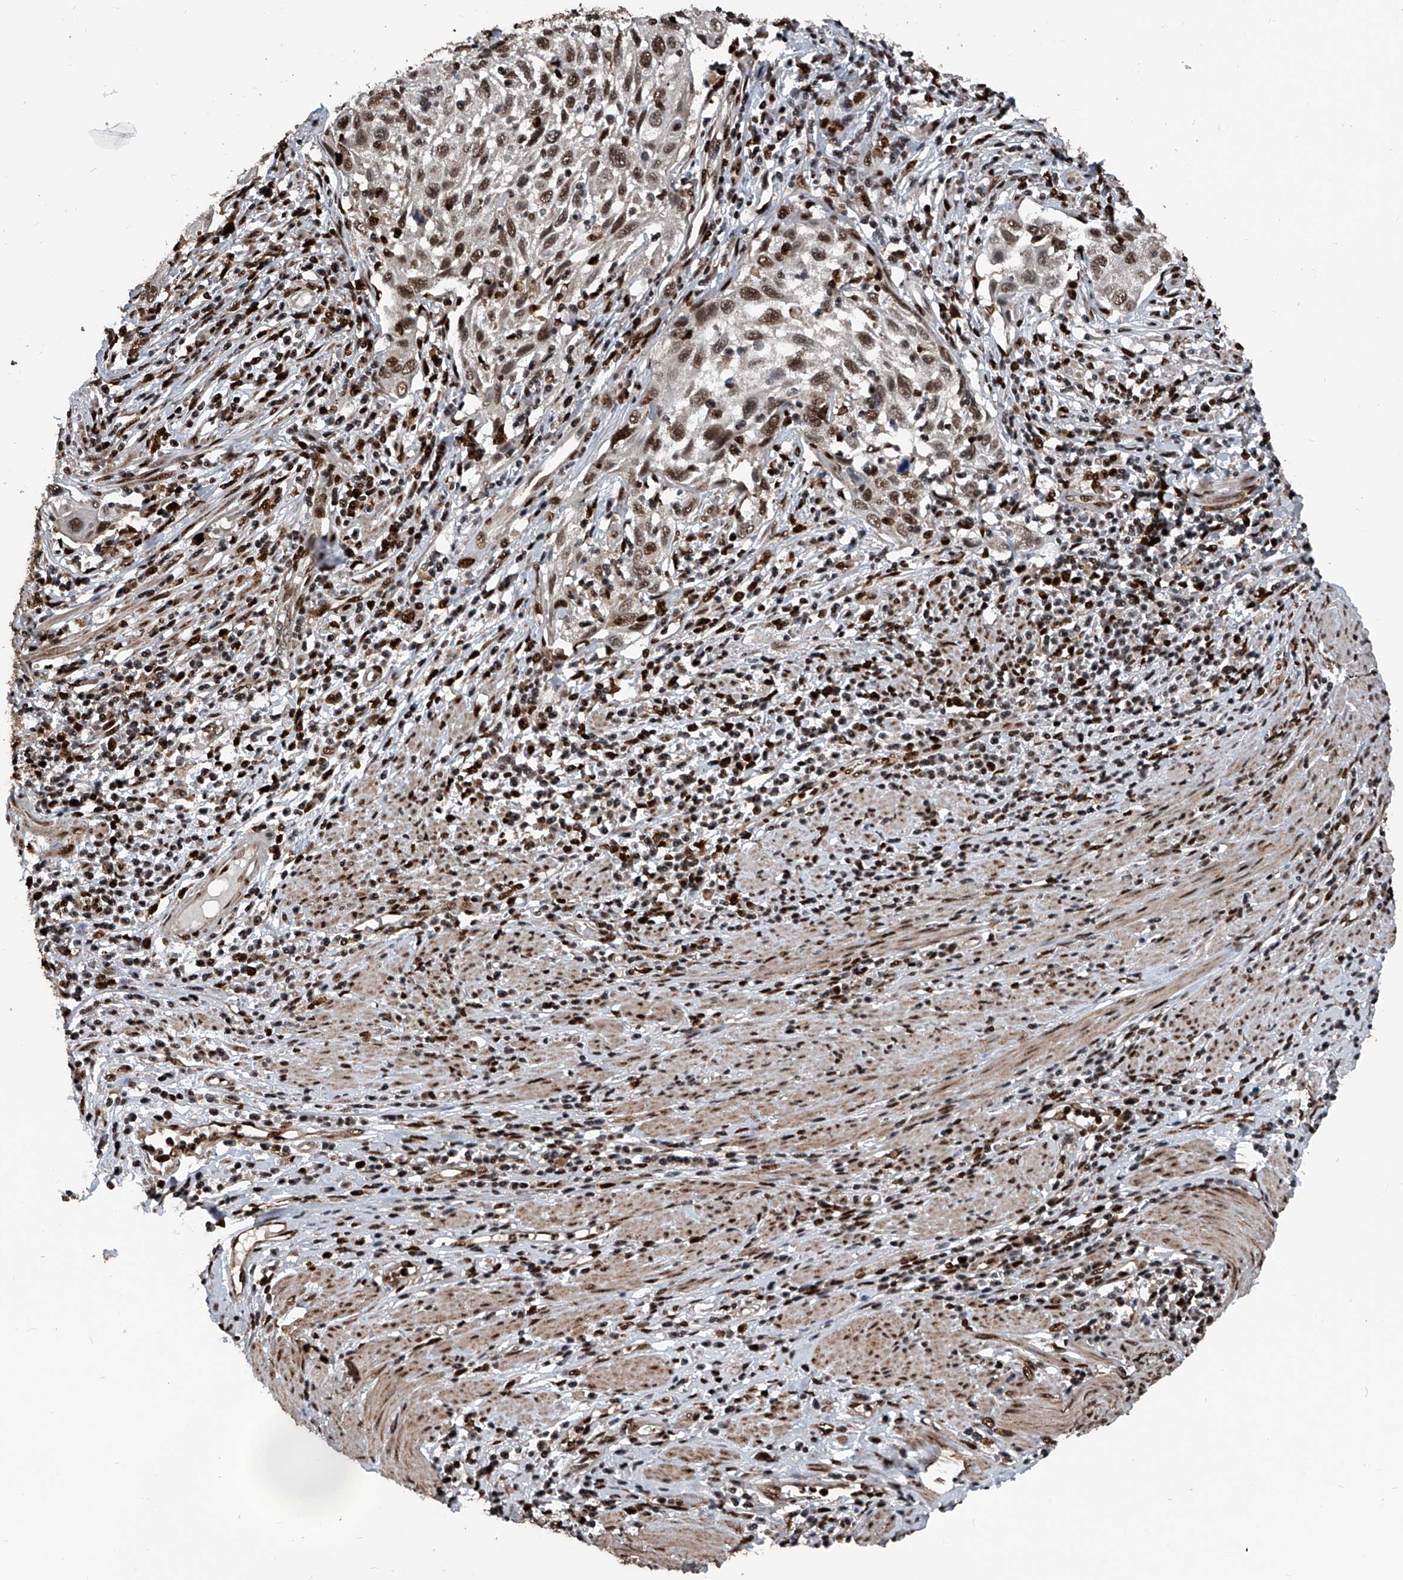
{"staining": {"intensity": "moderate", "quantity": ">75%", "location": "nuclear"}, "tissue": "cervical cancer", "cell_type": "Tumor cells", "image_type": "cancer", "snomed": [{"axis": "morphology", "description": "Squamous cell carcinoma, NOS"}, {"axis": "topography", "description": "Cervix"}], "caption": "Protein positivity by immunohistochemistry exhibits moderate nuclear expression in about >75% of tumor cells in cervical cancer (squamous cell carcinoma). Immunohistochemistry stains the protein of interest in brown and the nuclei are stained blue.", "gene": "FKBP5", "patient": {"sex": "female", "age": 70}}